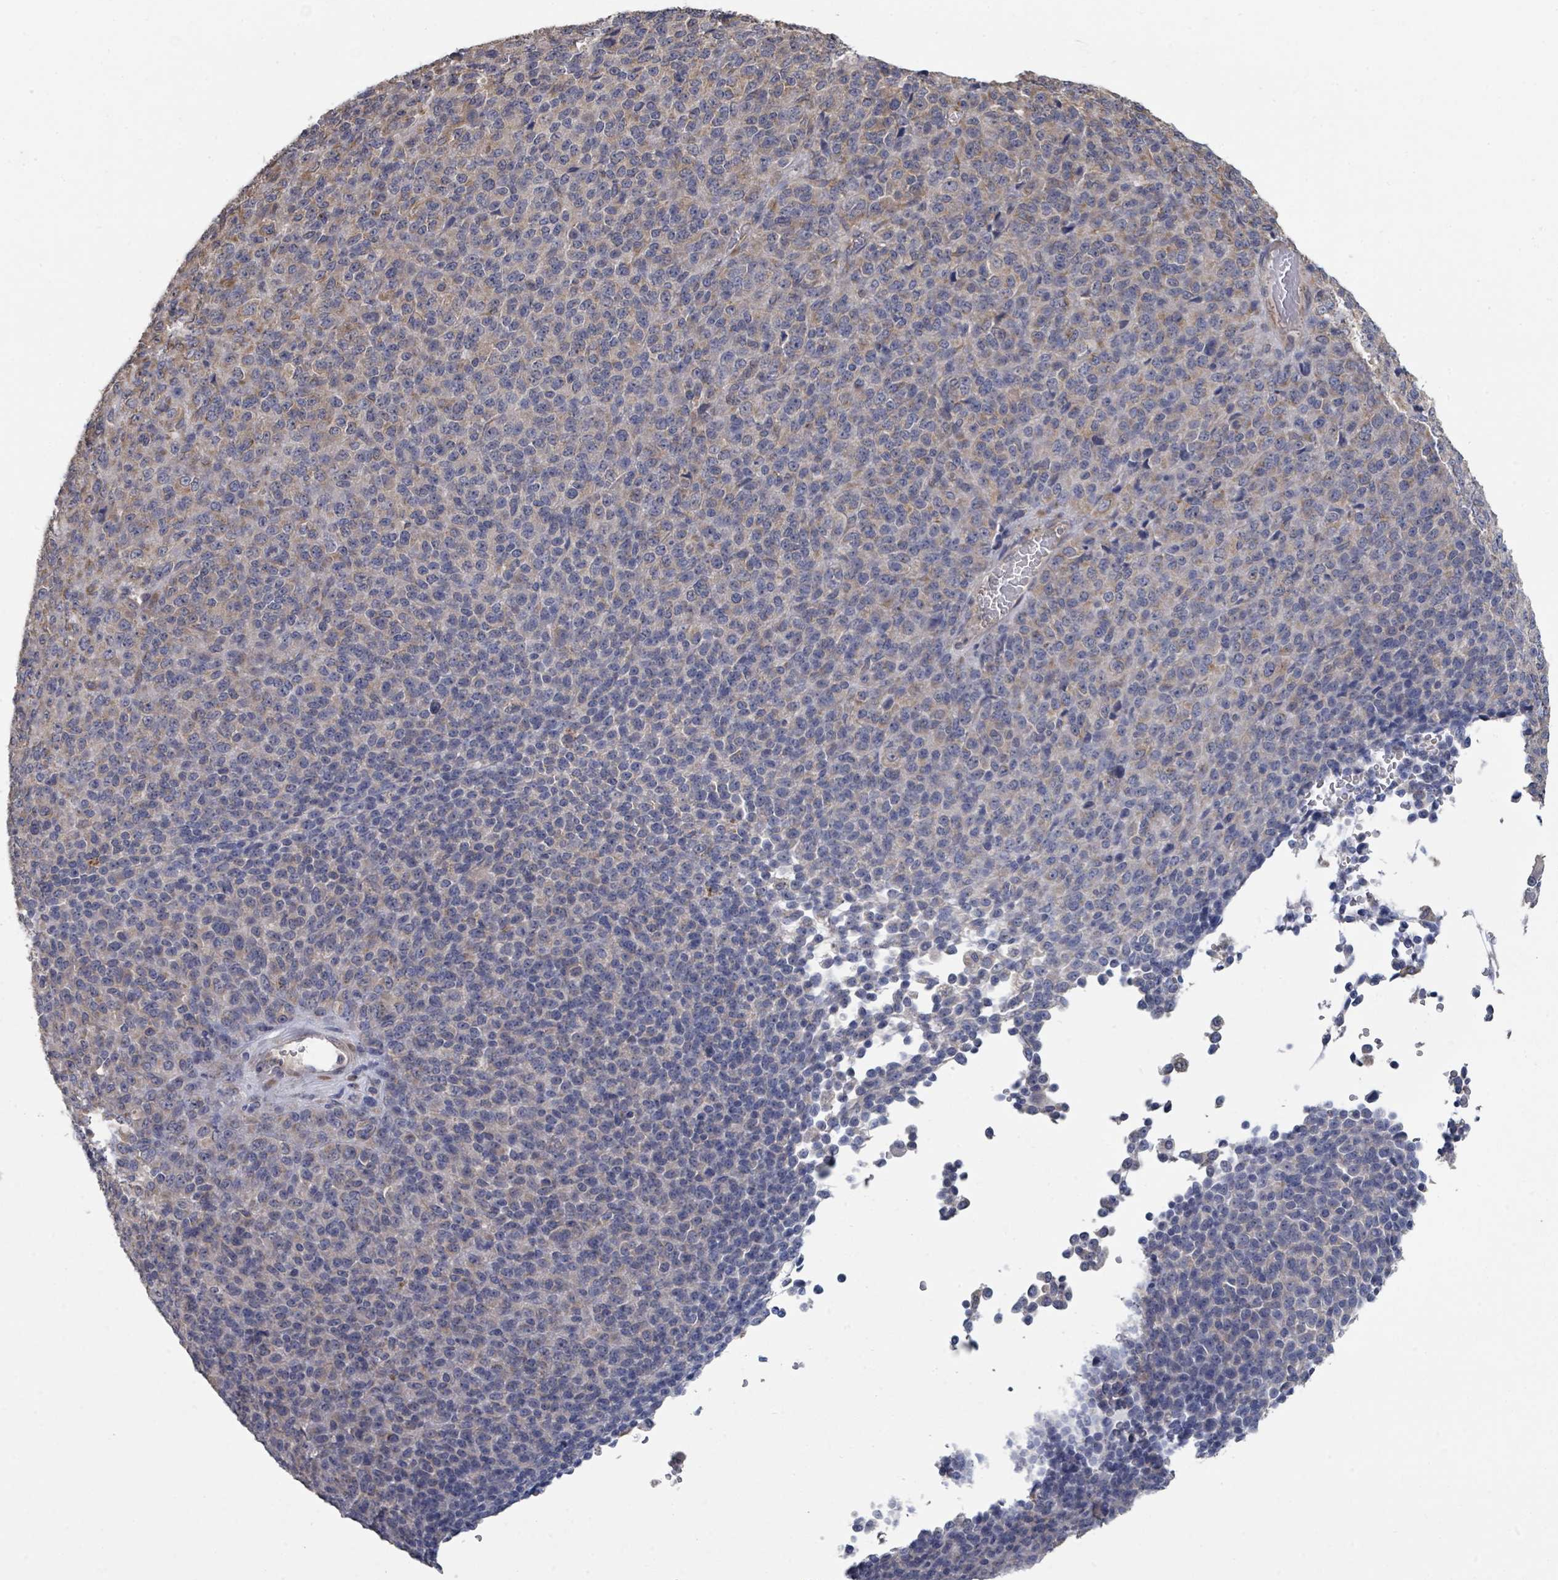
{"staining": {"intensity": "weak", "quantity": "<25%", "location": "cytoplasmic/membranous"}, "tissue": "melanoma", "cell_type": "Tumor cells", "image_type": "cancer", "snomed": [{"axis": "morphology", "description": "Malignant melanoma, Metastatic site"}, {"axis": "topography", "description": "Brain"}], "caption": "Malignant melanoma (metastatic site) was stained to show a protein in brown. There is no significant positivity in tumor cells.", "gene": "SLC9A7", "patient": {"sex": "female", "age": 56}}